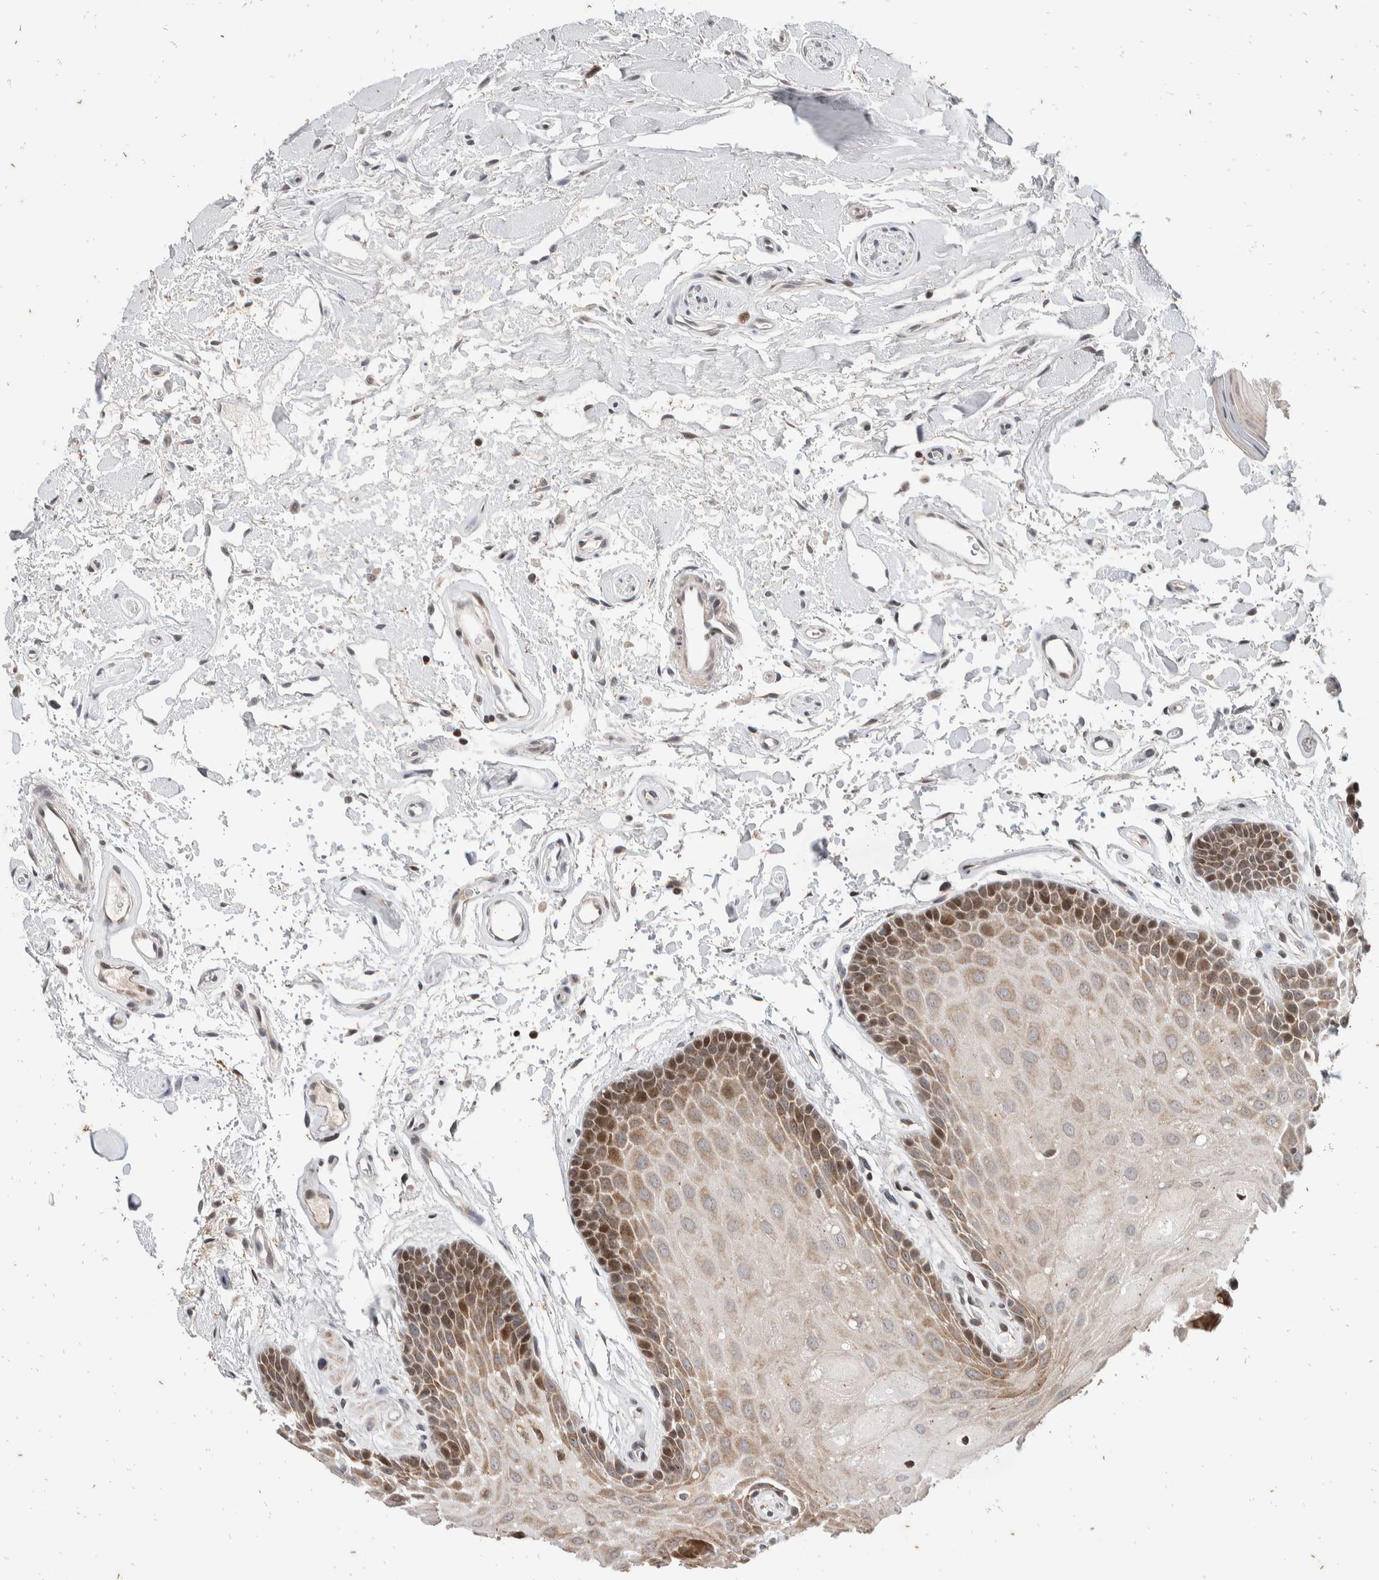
{"staining": {"intensity": "moderate", "quantity": "<25%", "location": "cytoplasmic/membranous,nuclear"}, "tissue": "oral mucosa", "cell_type": "Squamous epithelial cells", "image_type": "normal", "snomed": [{"axis": "morphology", "description": "Normal tissue, NOS"}, {"axis": "topography", "description": "Oral tissue"}], "caption": "A low amount of moderate cytoplasmic/membranous,nuclear expression is appreciated in approximately <25% of squamous epithelial cells in benign oral mucosa. (DAB (3,3'-diaminobenzidine) IHC, brown staining for protein, blue staining for nuclei).", "gene": "ATXN7L1", "patient": {"sex": "male", "age": 62}}